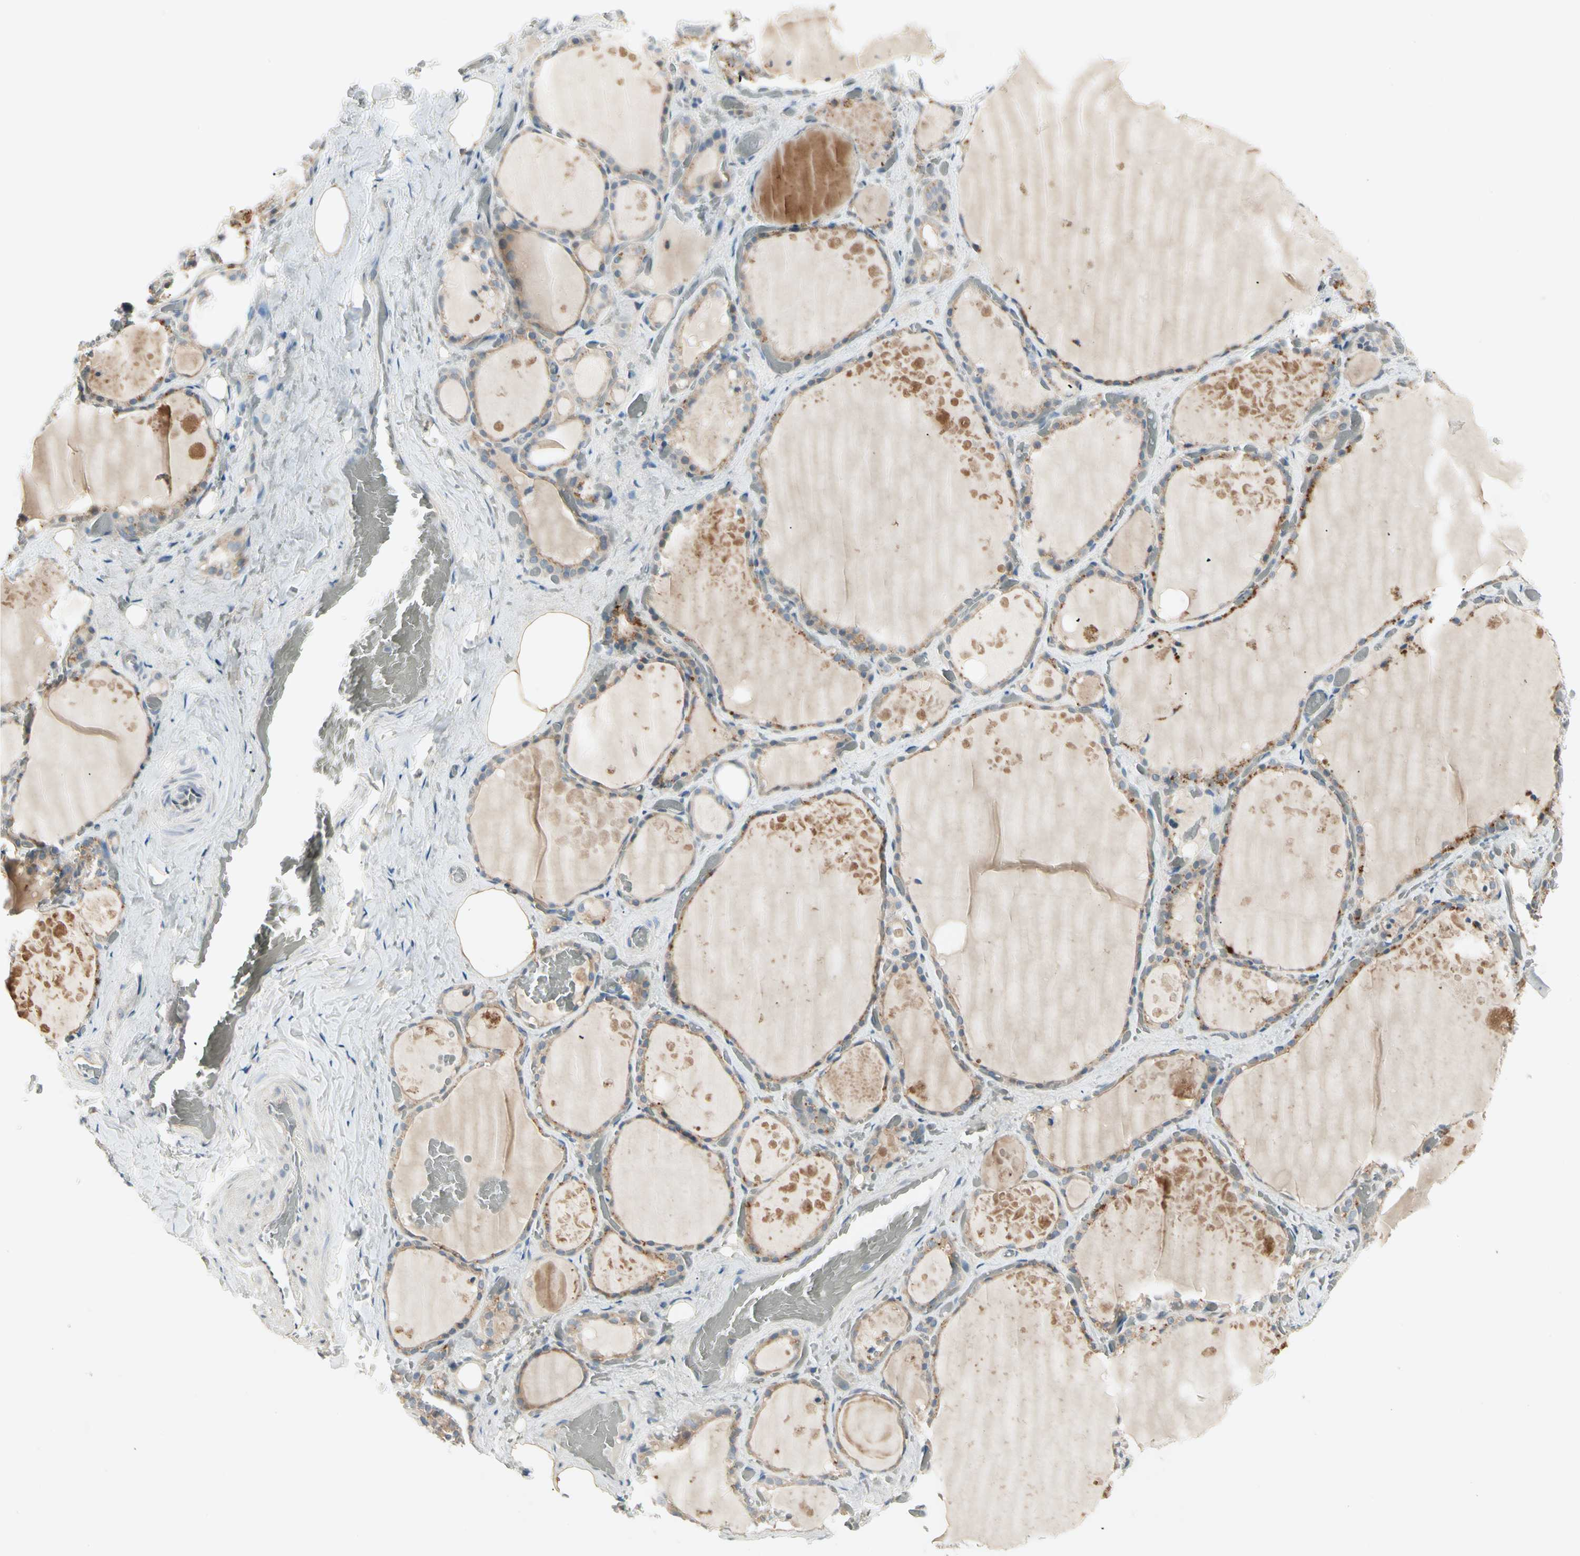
{"staining": {"intensity": "moderate", "quantity": ">75%", "location": "cytoplasmic/membranous"}, "tissue": "thyroid gland", "cell_type": "Glandular cells", "image_type": "normal", "snomed": [{"axis": "morphology", "description": "Normal tissue, NOS"}, {"axis": "topography", "description": "Thyroid gland"}], "caption": "Glandular cells reveal medium levels of moderate cytoplasmic/membranous expression in approximately >75% of cells in normal thyroid gland.", "gene": "IL1R1", "patient": {"sex": "male", "age": 61}}